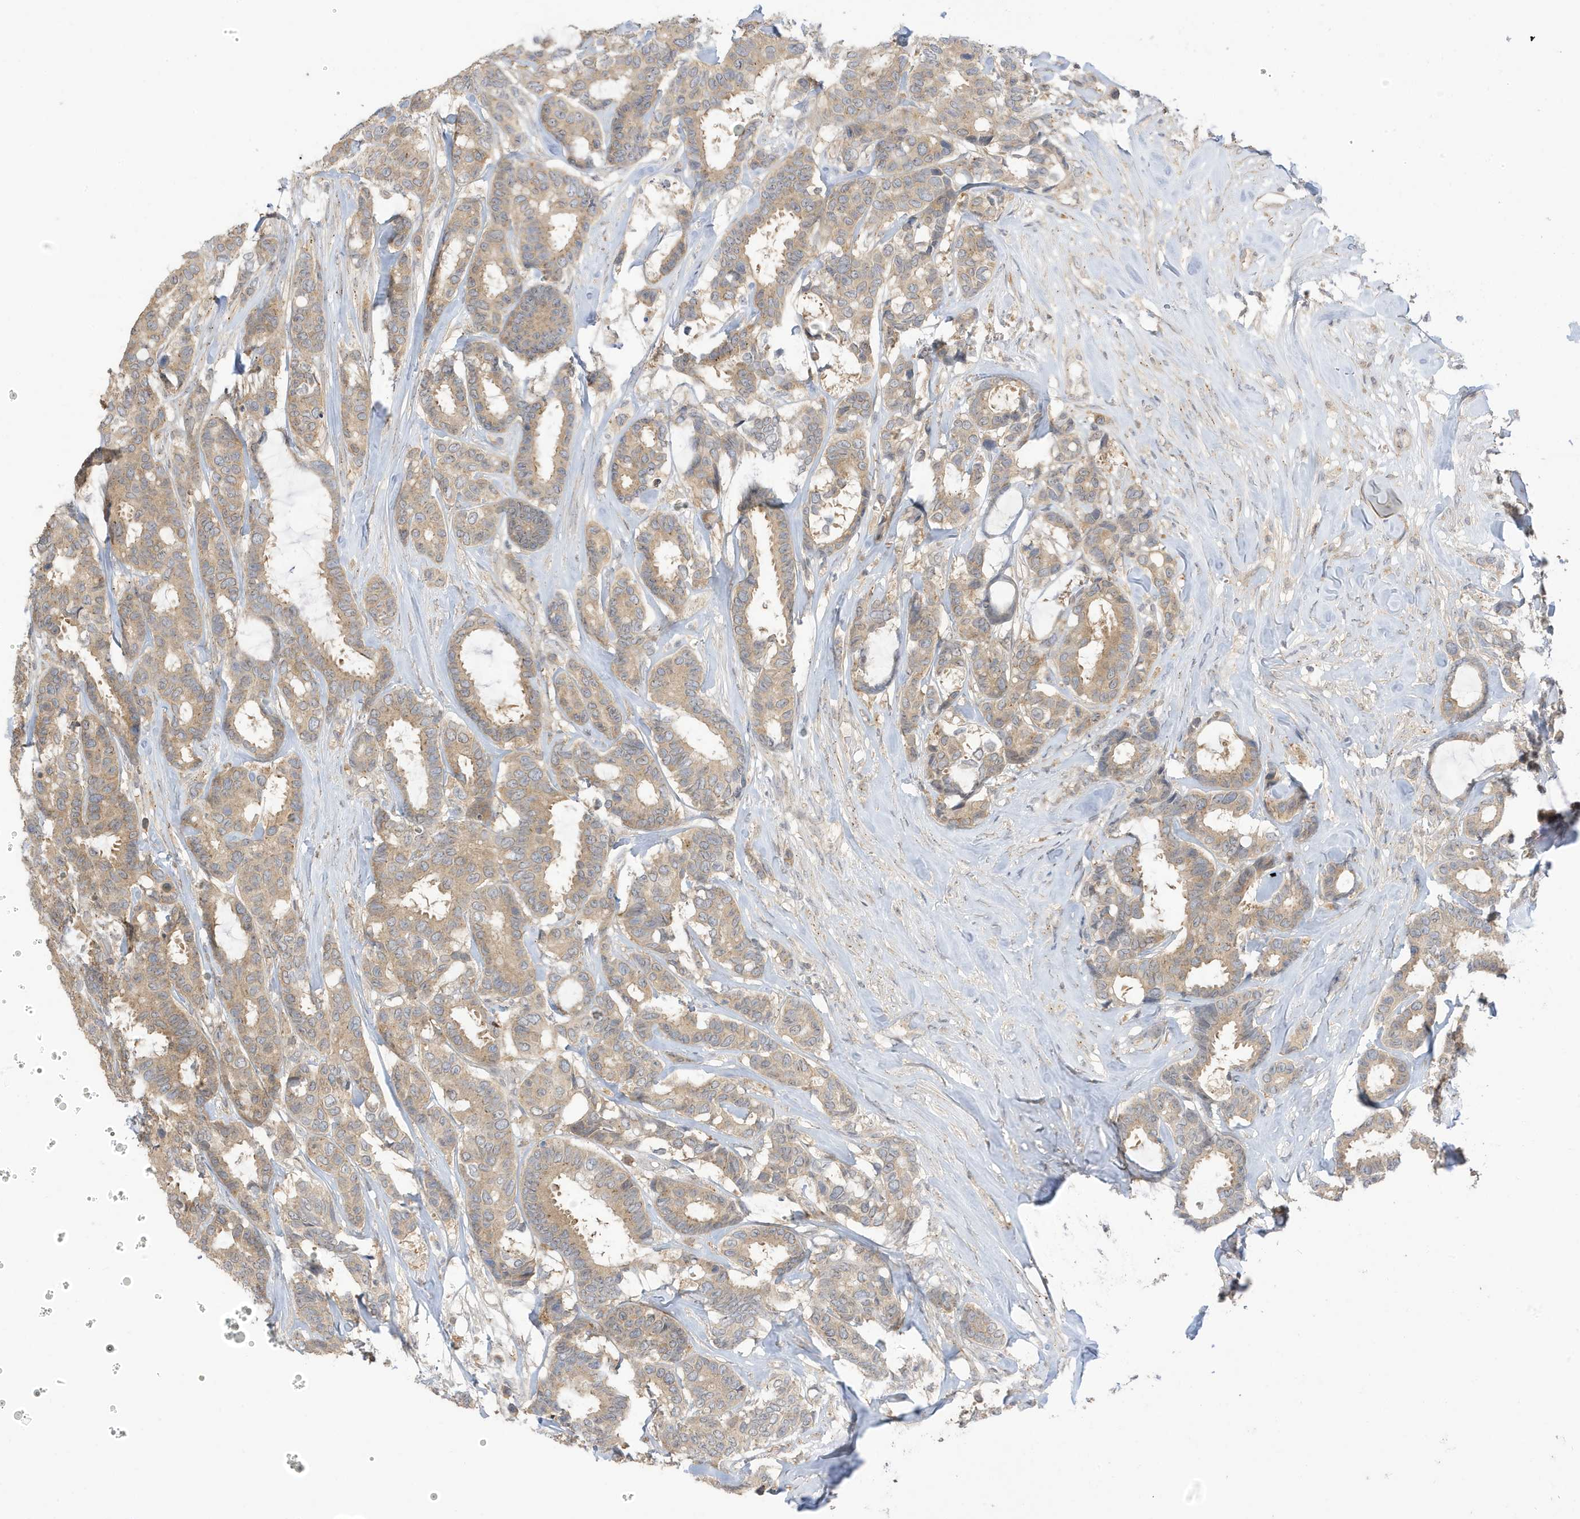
{"staining": {"intensity": "weak", "quantity": ">75%", "location": "cytoplasmic/membranous"}, "tissue": "breast cancer", "cell_type": "Tumor cells", "image_type": "cancer", "snomed": [{"axis": "morphology", "description": "Duct carcinoma"}, {"axis": "topography", "description": "Breast"}], "caption": "Protein expression analysis of human breast infiltrating ductal carcinoma reveals weak cytoplasmic/membranous positivity in about >75% of tumor cells.", "gene": "TAB3", "patient": {"sex": "female", "age": 87}}